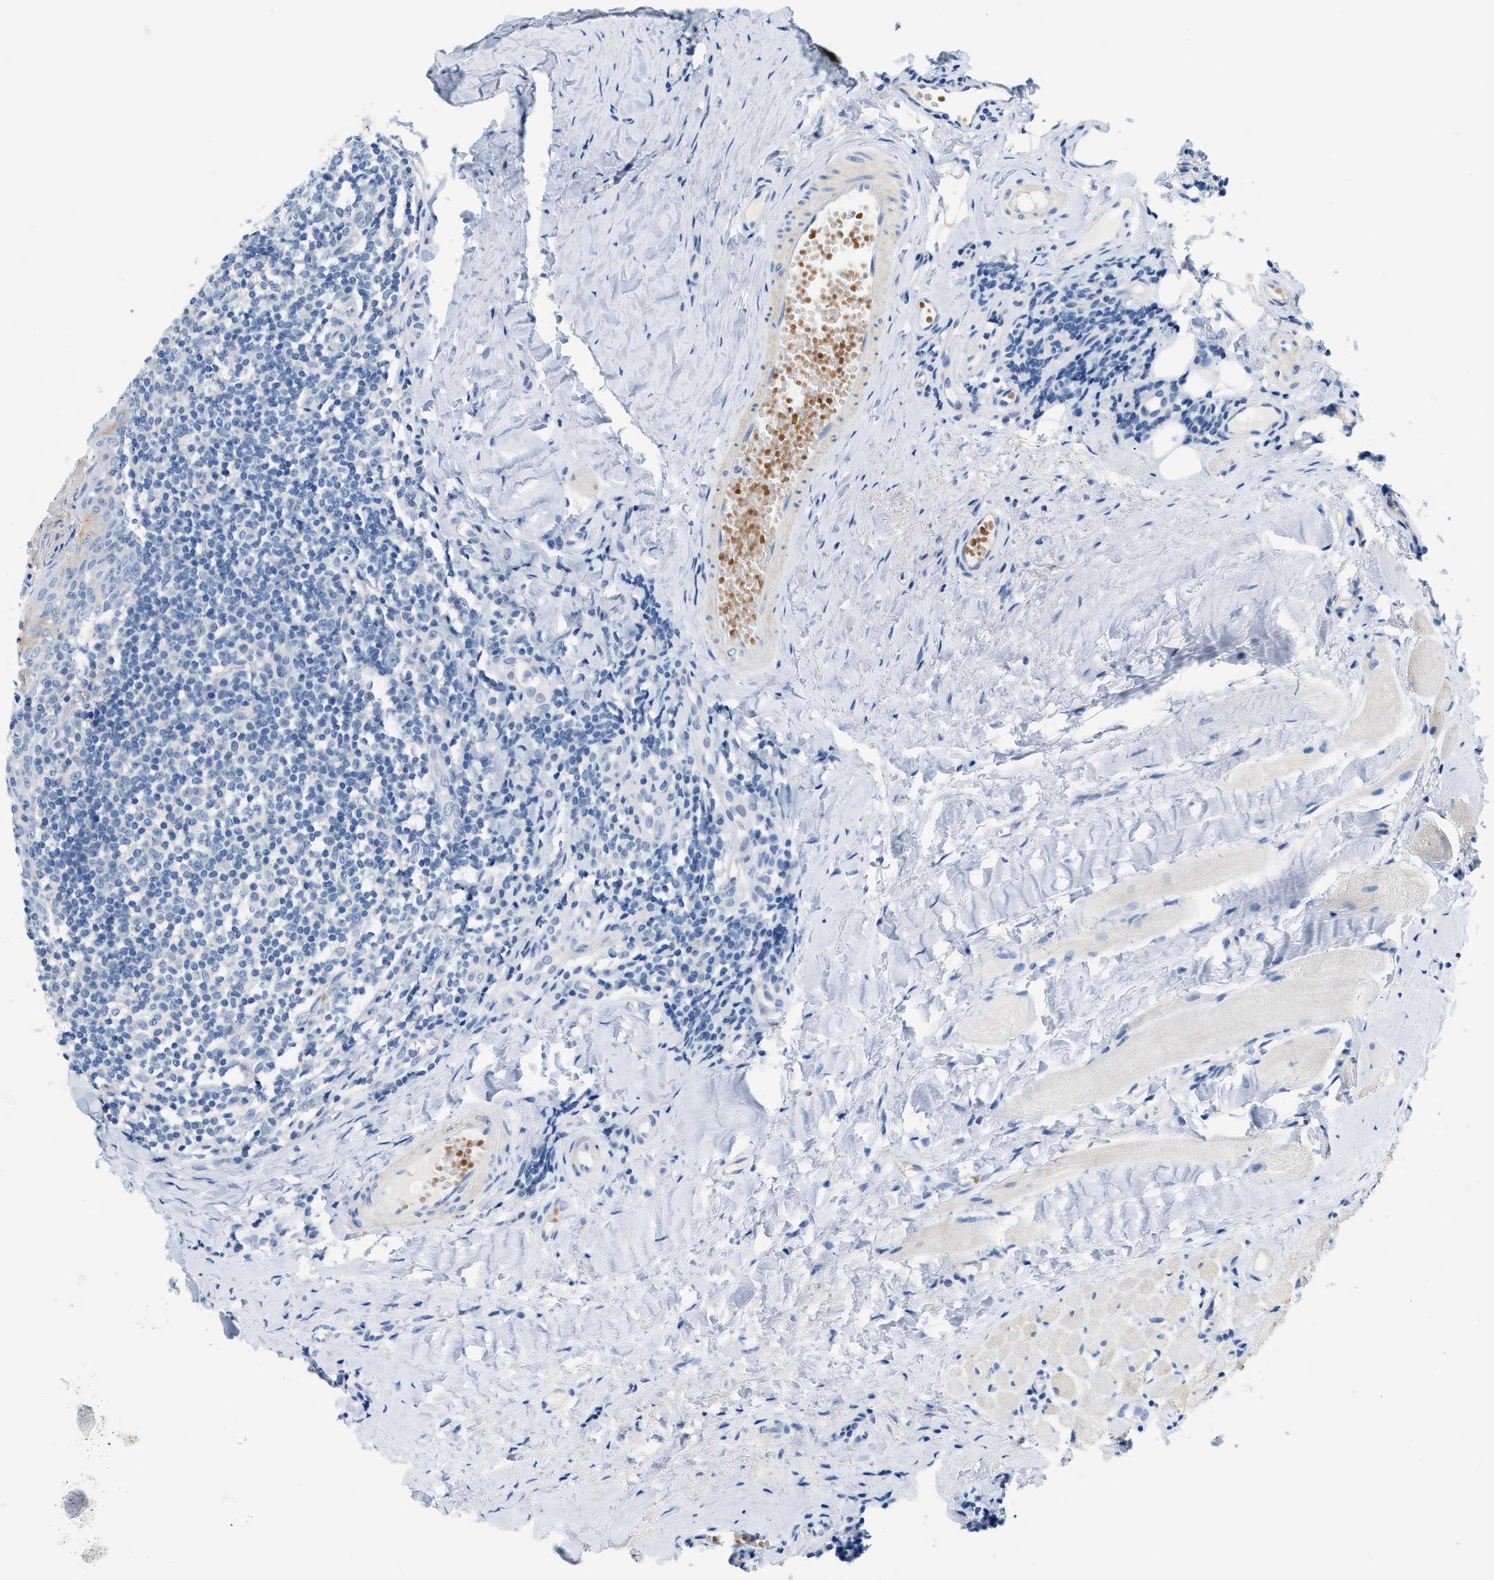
{"staining": {"intensity": "negative", "quantity": "none", "location": "none"}, "tissue": "tonsil", "cell_type": "Germinal center cells", "image_type": "normal", "snomed": [{"axis": "morphology", "description": "Normal tissue, NOS"}, {"axis": "topography", "description": "Tonsil"}], "caption": "A high-resolution photomicrograph shows immunohistochemistry staining of unremarkable tonsil, which reveals no significant expression in germinal center cells. Nuclei are stained in blue.", "gene": "BPGM", "patient": {"sex": "female", "age": 19}}